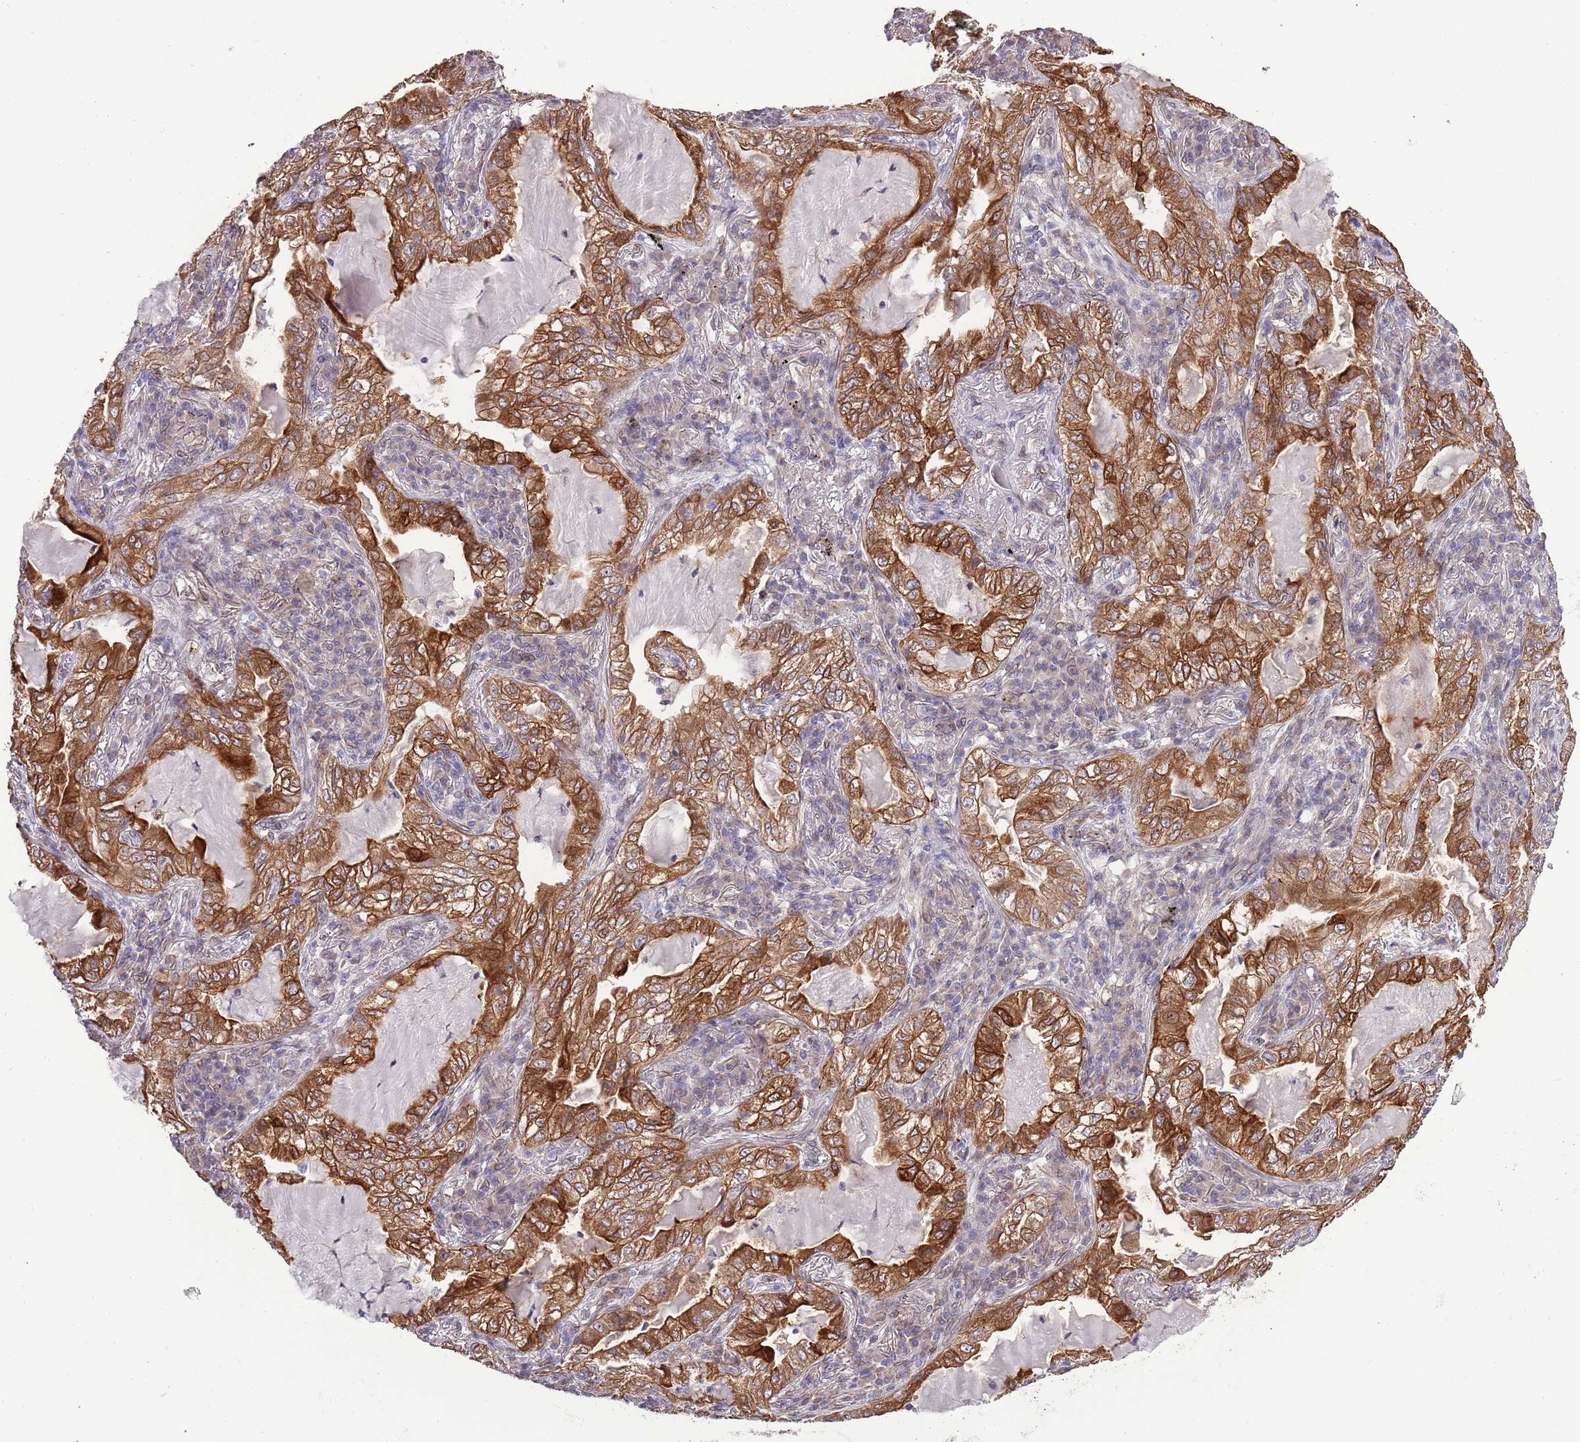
{"staining": {"intensity": "strong", "quantity": ">75%", "location": "cytoplasmic/membranous"}, "tissue": "lung cancer", "cell_type": "Tumor cells", "image_type": "cancer", "snomed": [{"axis": "morphology", "description": "Adenocarcinoma, NOS"}, {"axis": "topography", "description": "Lung"}], "caption": "Immunohistochemistry (IHC) image of lung cancer stained for a protein (brown), which displays high levels of strong cytoplasmic/membranous positivity in approximately >75% of tumor cells.", "gene": "ZNF665", "patient": {"sex": "female", "age": 73}}